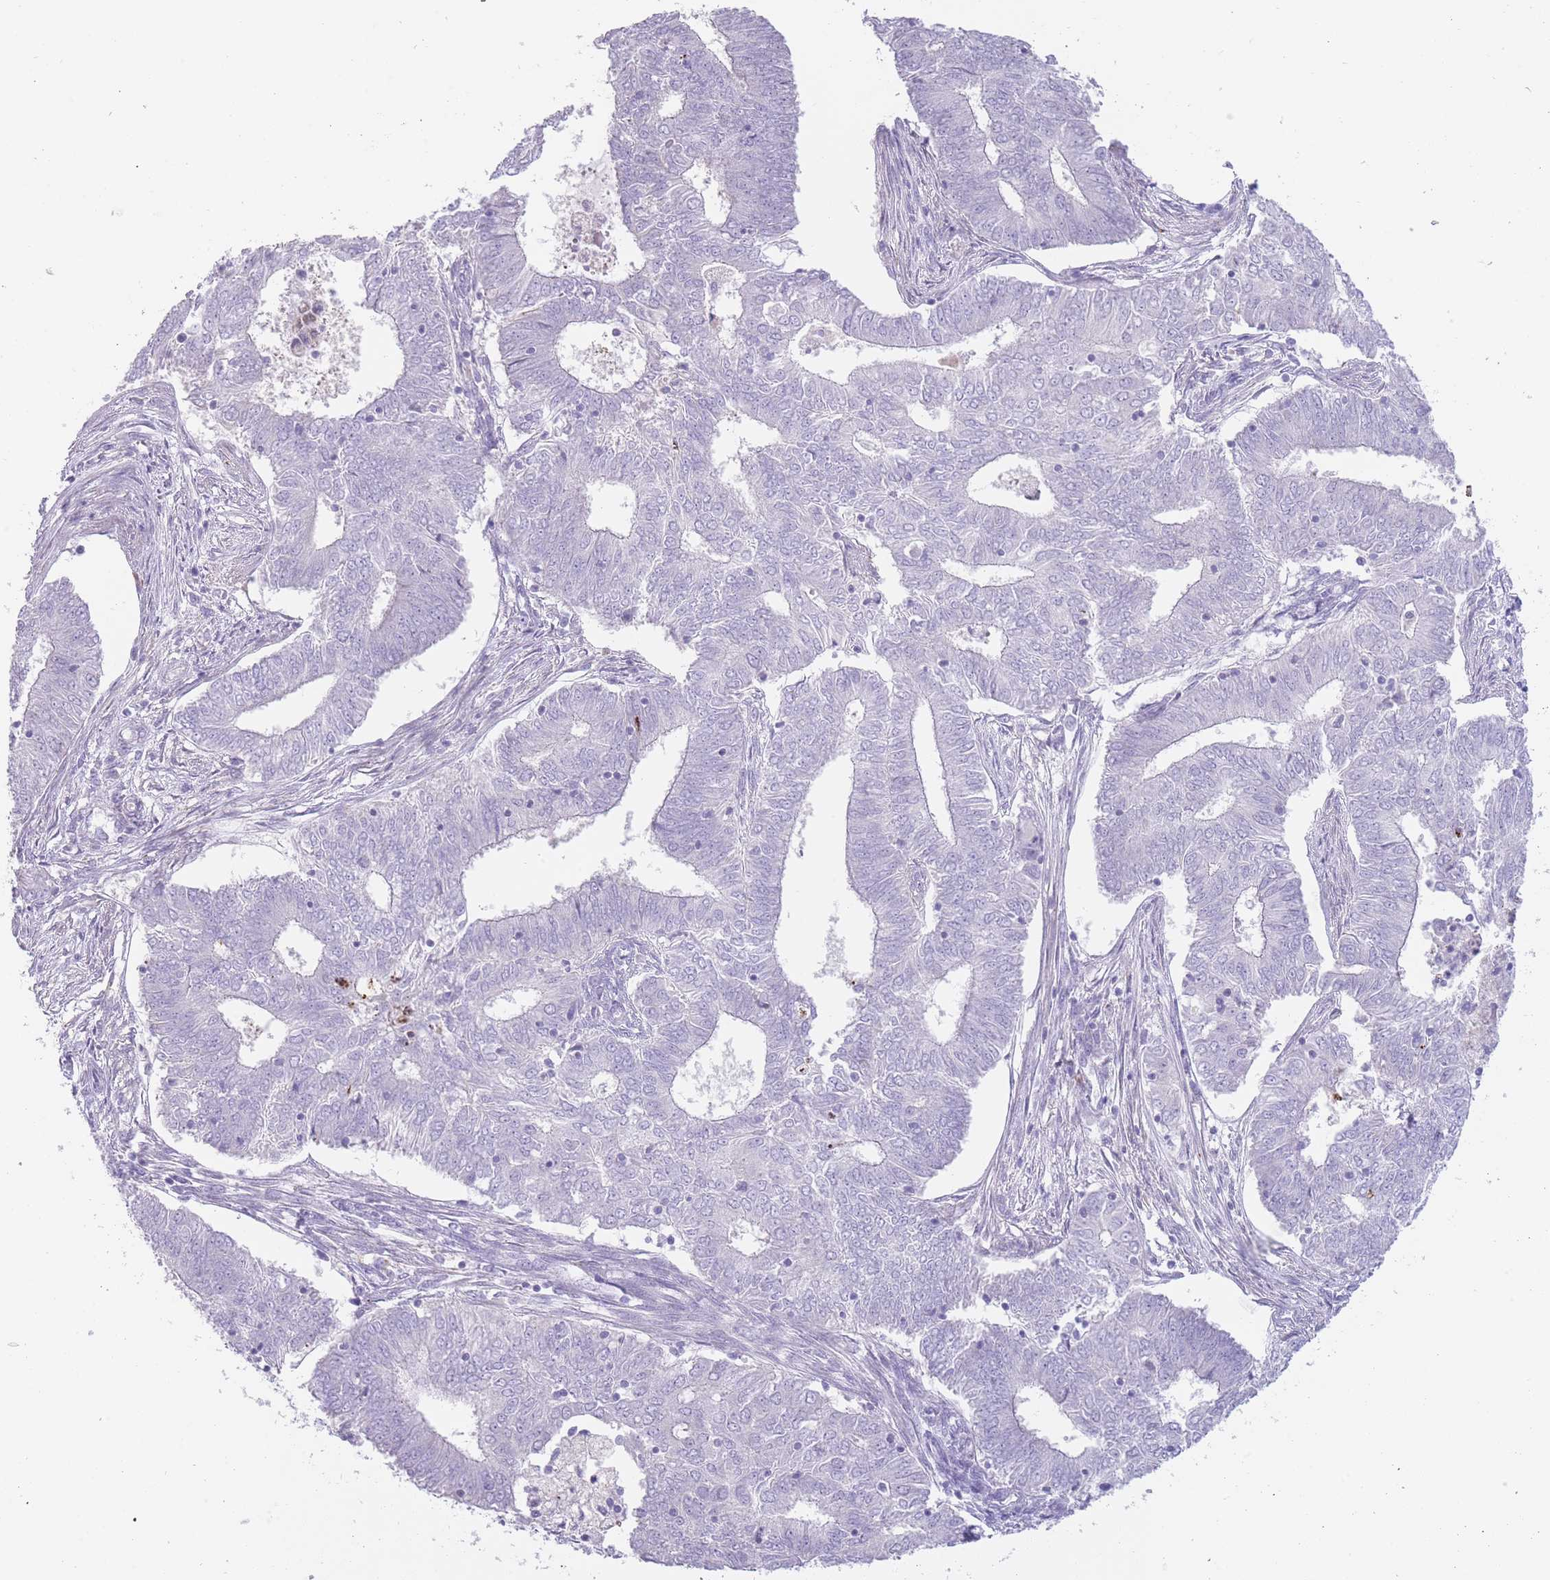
{"staining": {"intensity": "negative", "quantity": "none", "location": "none"}, "tissue": "endometrial cancer", "cell_type": "Tumor cells", "image_type": "cancer", "snomed": [{"axis": "morphology", "description": "Adenocarcinoma, NOS"}, {"axis": "topography", "description": "Endometrium"}], "caption": "DAB (3,3'-diaminobenzidine) immunohistochemical staining of human endometrial cancer (adenocarcinoma) reveals no significant expression in tumor cells.", "gene": "IMPG1", "patient": {"sex": "female", "age": 62}}